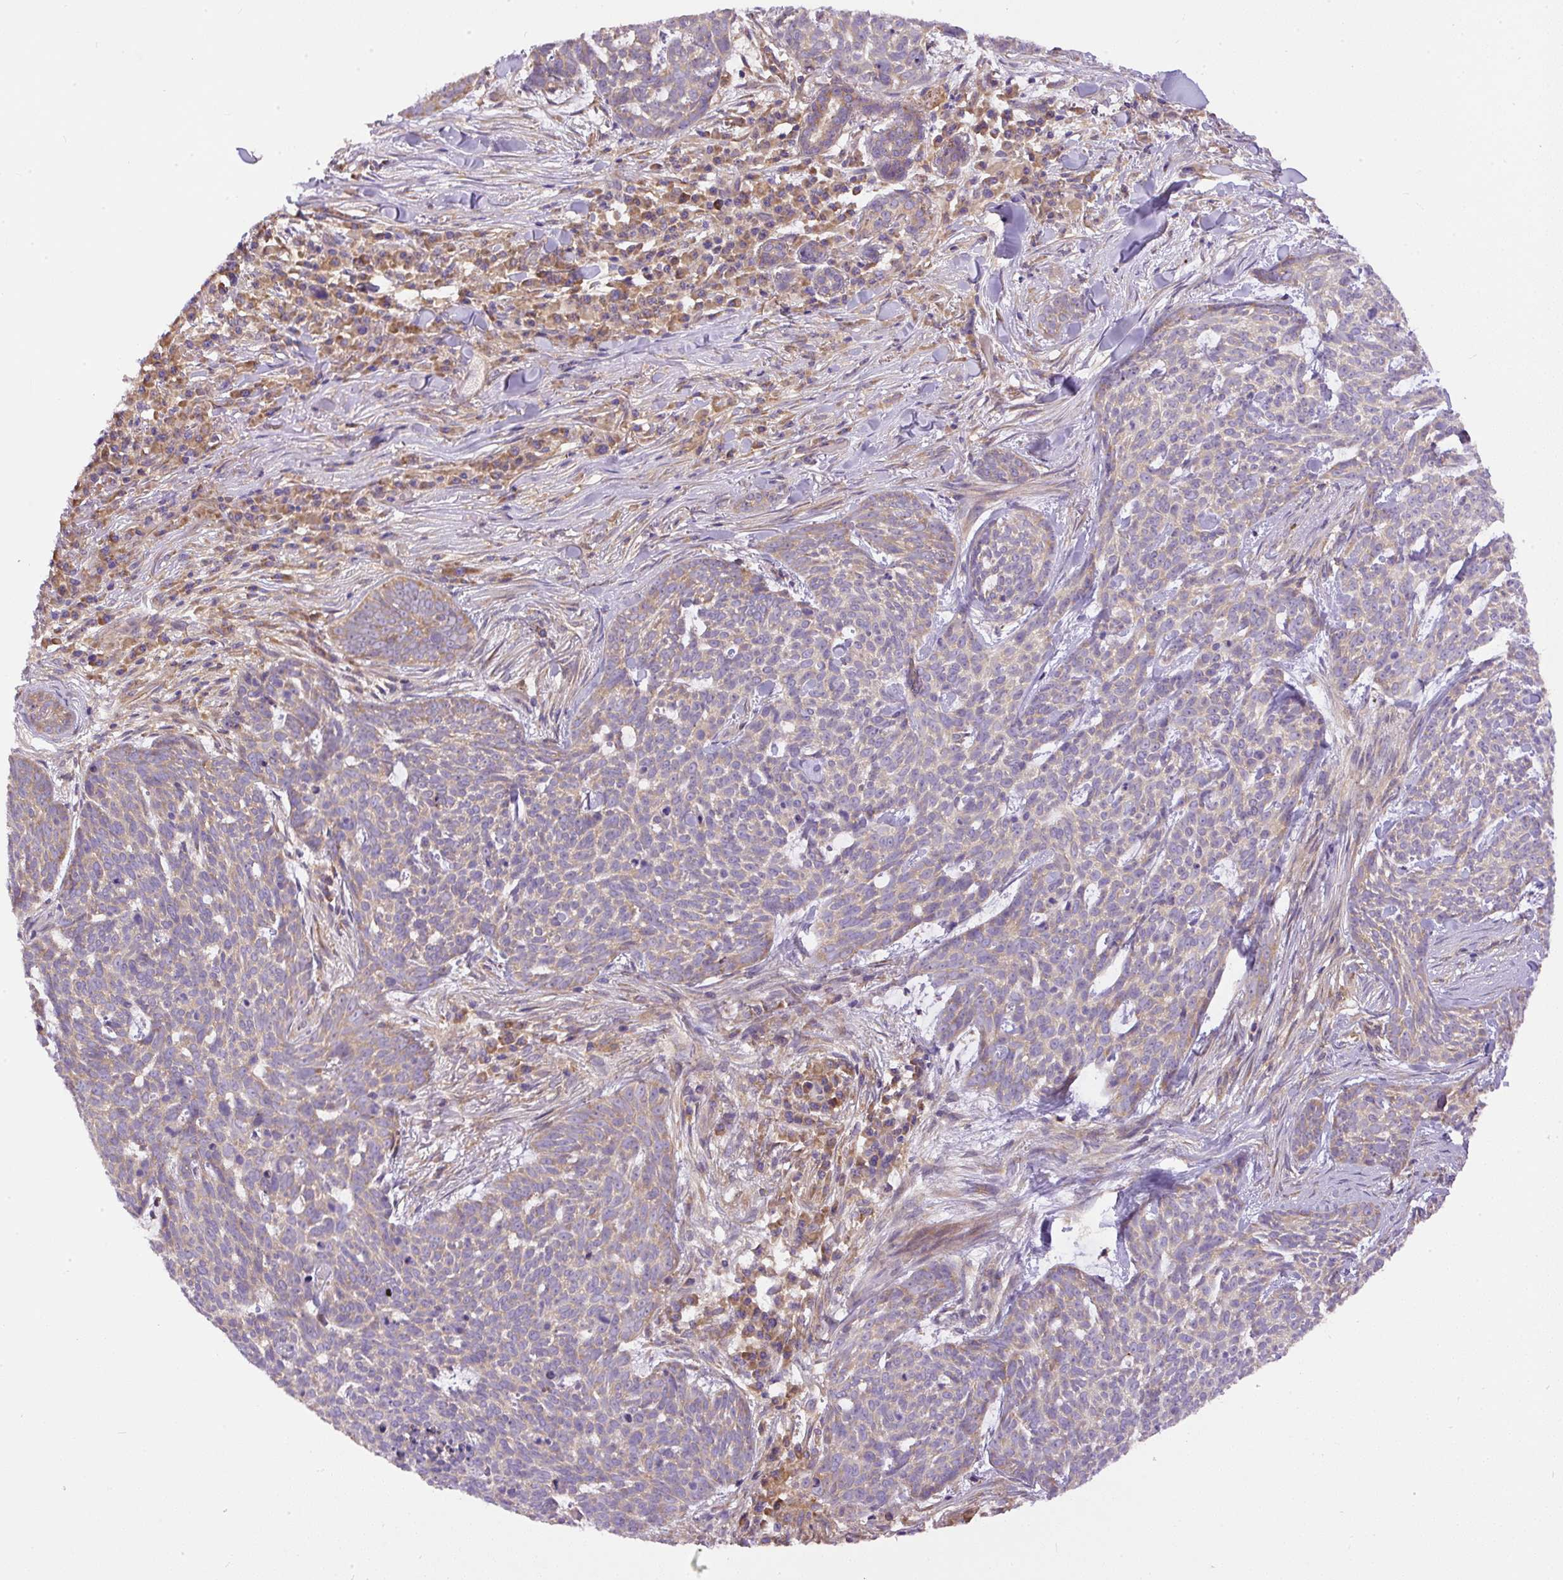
{"staining": {"intensity": "weak", "quantity": ">75%", "location": "cytoplasmic/membranous"}, "tissue": "skin cancer", "cell_type": "Tumor cells", "image_type": "cancer", "snomed": [{"axis": "morphology", "description": "Basal cell carcinoma"}, {"axis": "topography", "description": "Skin"}], "caption": "Brown immunohistochemical staining in human skin cancer (basal cell carcinoma) shows weak cytoplasmic/membranous staining in about >75% of tumor cells. Ihc stains the protein of interest in brown and the nuclei are stained blue.", "gene": "DAPK1", "patient": {"sex": "female", "age": 93}}